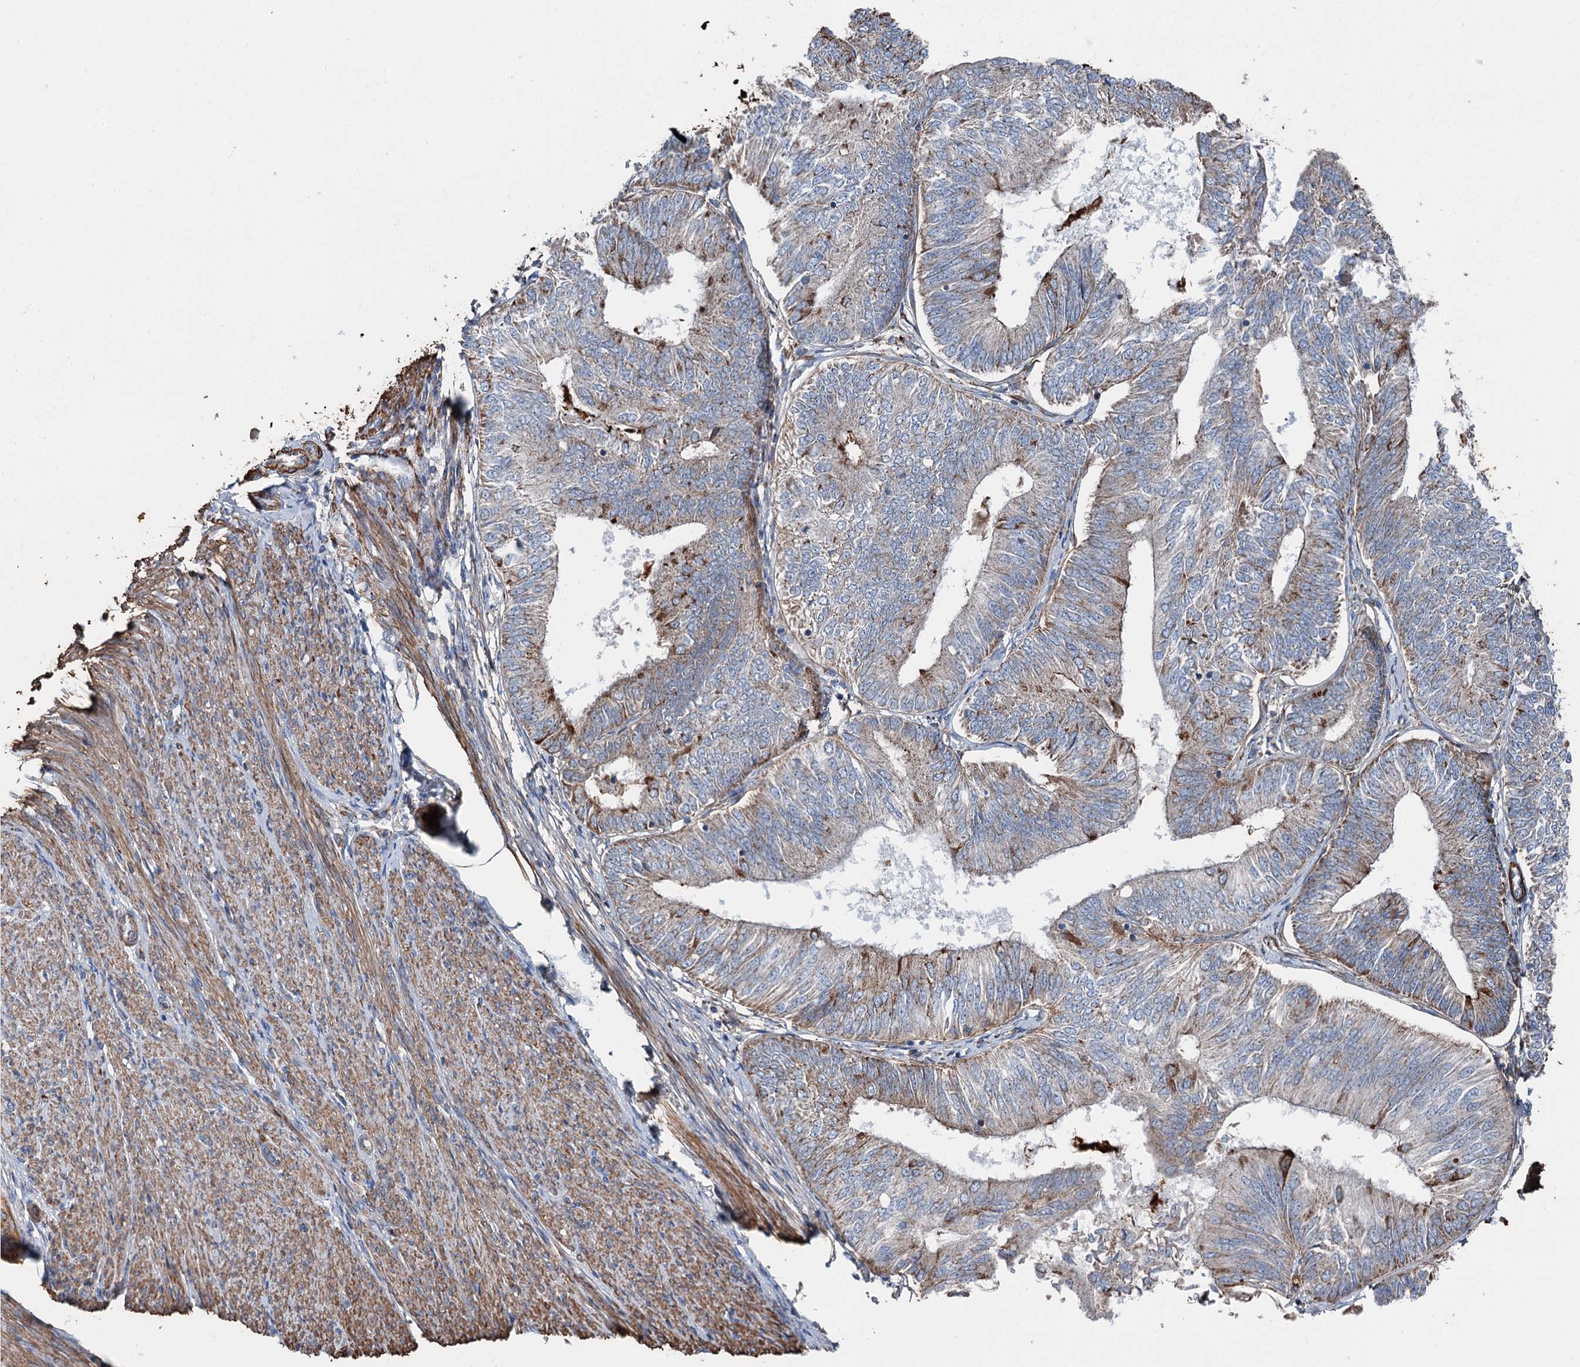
{"staining": {"intensity": "moderate", "quantity": "<25%", "location": "cytoplasmic/membranous"}, "tissue": "endometrial cancer", "cell_type": "Tumor cells", "image_type": "cancer", "snomed": [{"axis": "morphology", "description": "Adenocarcinoma, NOS"}, {"axis": "topography", "description": "Endometrium"}], "caption": "A low amount of moderate cytoplasmic/membranous expression is seen in approximately <25% of tumor cells in endometrial adenocarcinoma tissue.", "gene": "DDIAS", "patient": {"sex": "female", "age": 58}}